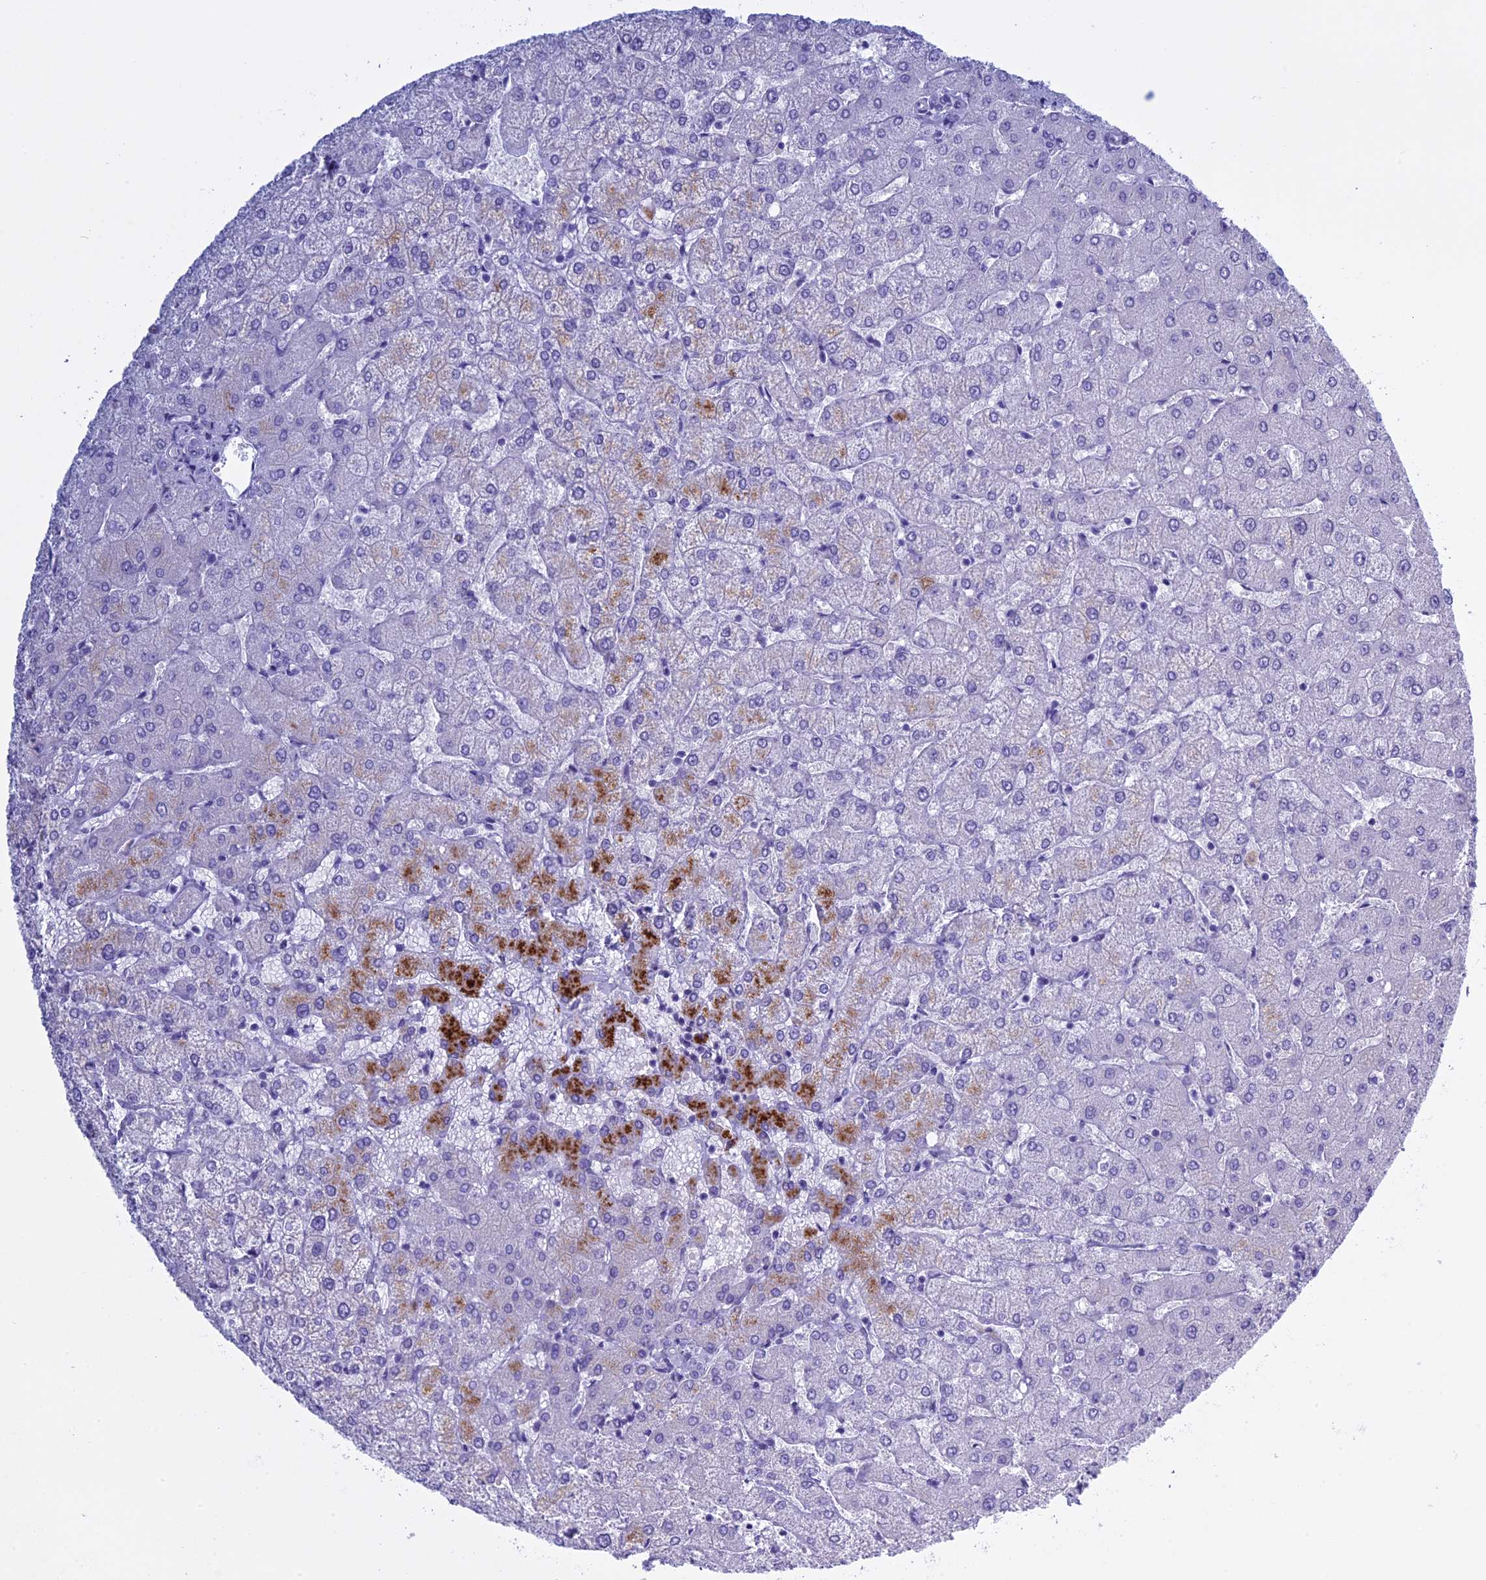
{"staining": {"intensity": "negative", "quantity": "none", "location": "none"}, "tissue": "liver", "cell_type": "Cholangiocytes", "image_type": "normal", "snomed": [{"axis": "morphology", "description": "Normal tissue, NOS"}, {"axis": "topography", "description": "Liver"}], "caption": "Micrograph shows no significant protein expression in cholangiocytes of benign liver. The staining was performed using DAB (3,3'-diaminobenzidine) to visualize the protein expression in brown, while the nuclei were stained in blue with hematoxylin (Magnification: 20x).", "gene": "KCTD21", "patient": {"sex": "female", "age": 54}}